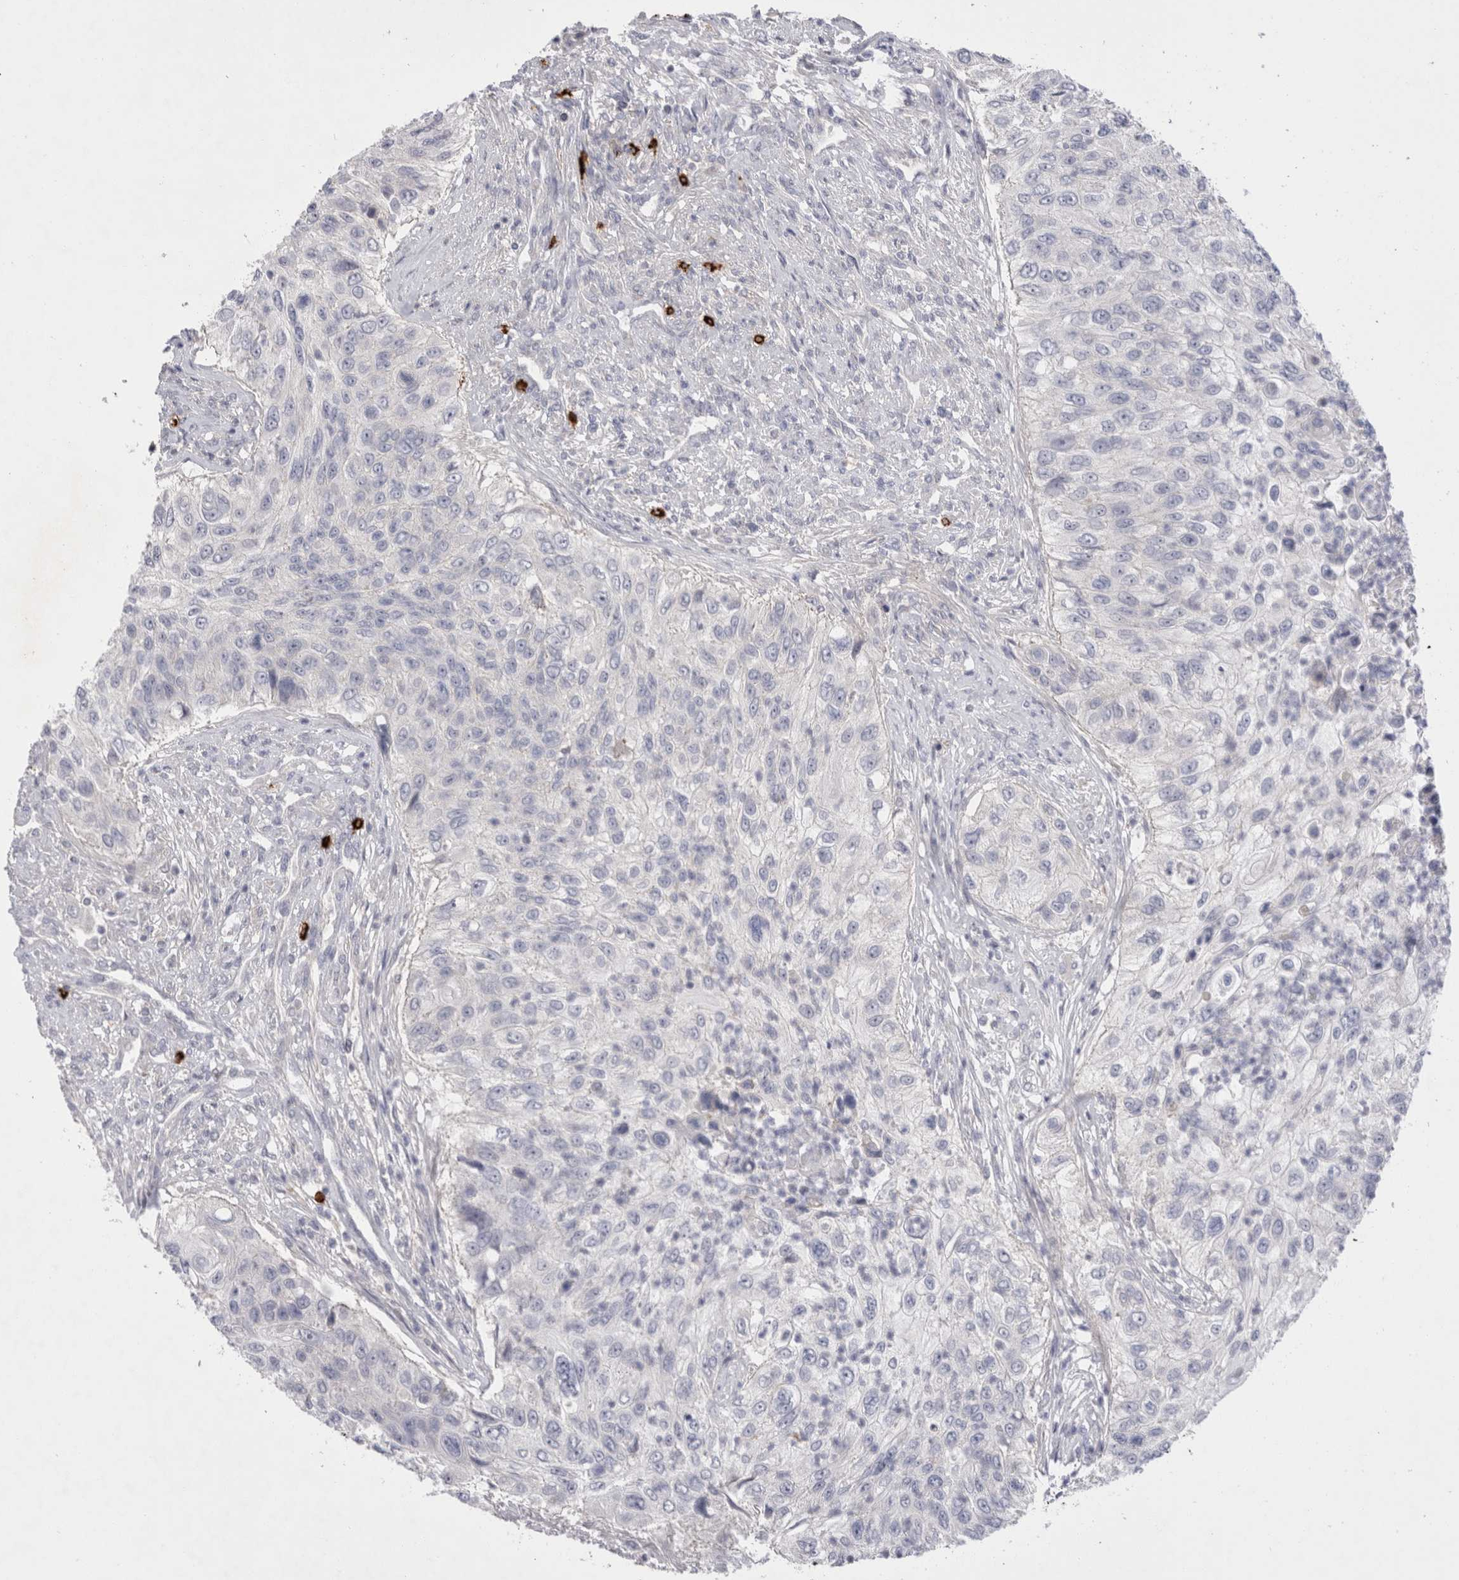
{"staining": {"intensity": "negative", "quantity": "none", "location": "none"}, "tissue": "urothelial cancer", "cell_type": "Tumor cells", "image_type": "cancer", "snomed": [{"axis": "morphology", "description": "Urothelial carcinoma, High grade"}, {"axis": "topography", "description": "Urinary bladder"}], "caption": "Immunohistochemical staining of high-grade urothelial carcinoma demonstrates no significant staining in tumor cells. The staining is performed using DAB brown chromogen with nuclei counter-stained in using hematoxylin.", "gene": "SPINK2", "patient": {"sex": "female", "age": 60}}